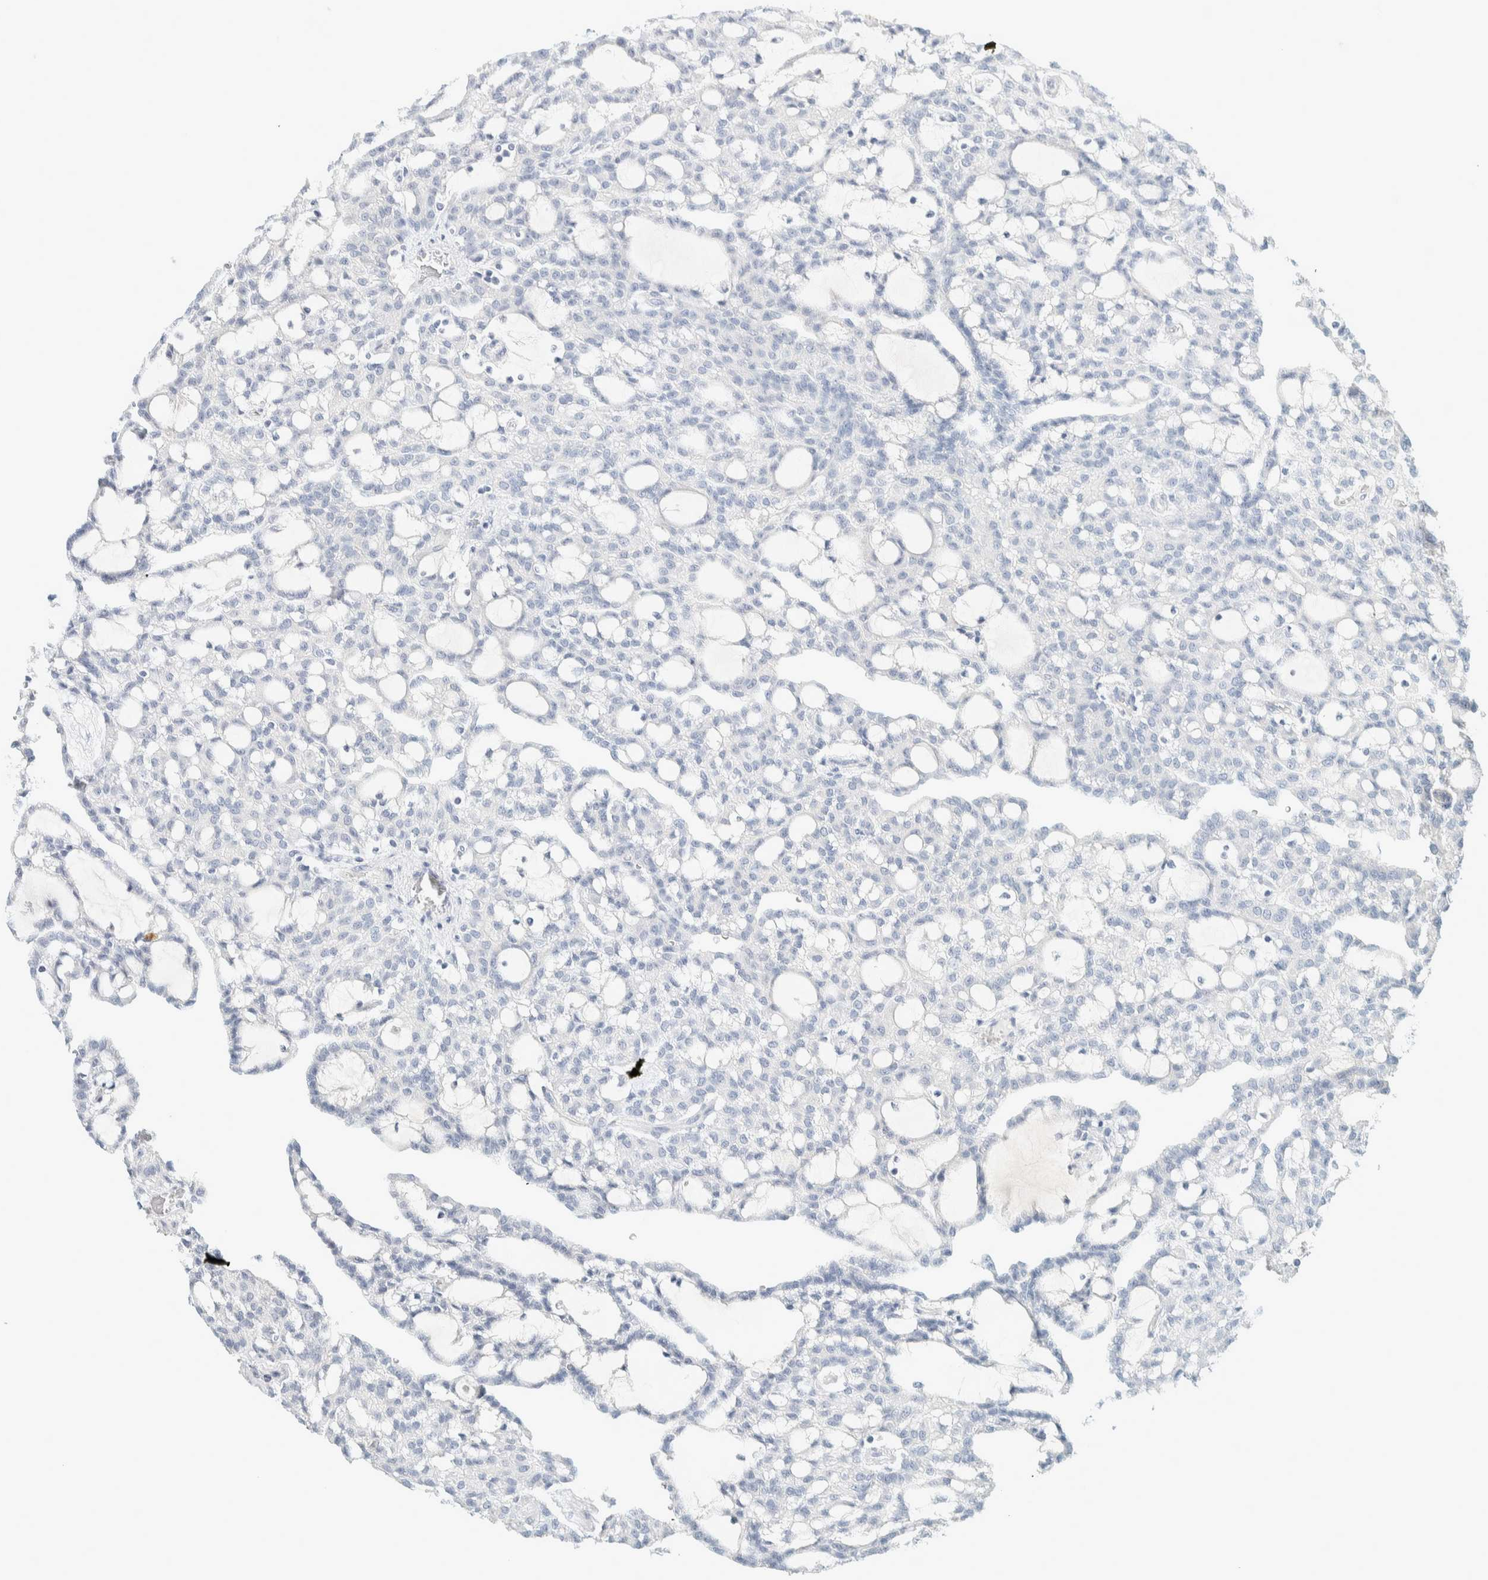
{"staining": {"intensity": "negative", "quantity": "none", "location": "none"}, "tissue": "renal cancer", "cell_type": "Tumor cells", "image_type": "cancer", "snomed": [{"axis": "morphology", "description": "Adenocarcinoma, NOS"}, {"axis": "topography", "description": "Kidney"}], "caption": "Protein analysis of adenocarcinoma (renal) displays no significant expression in tumor cells.", "gene": "ALOX12B", "patient": {"sex": "male", "age": 63}}